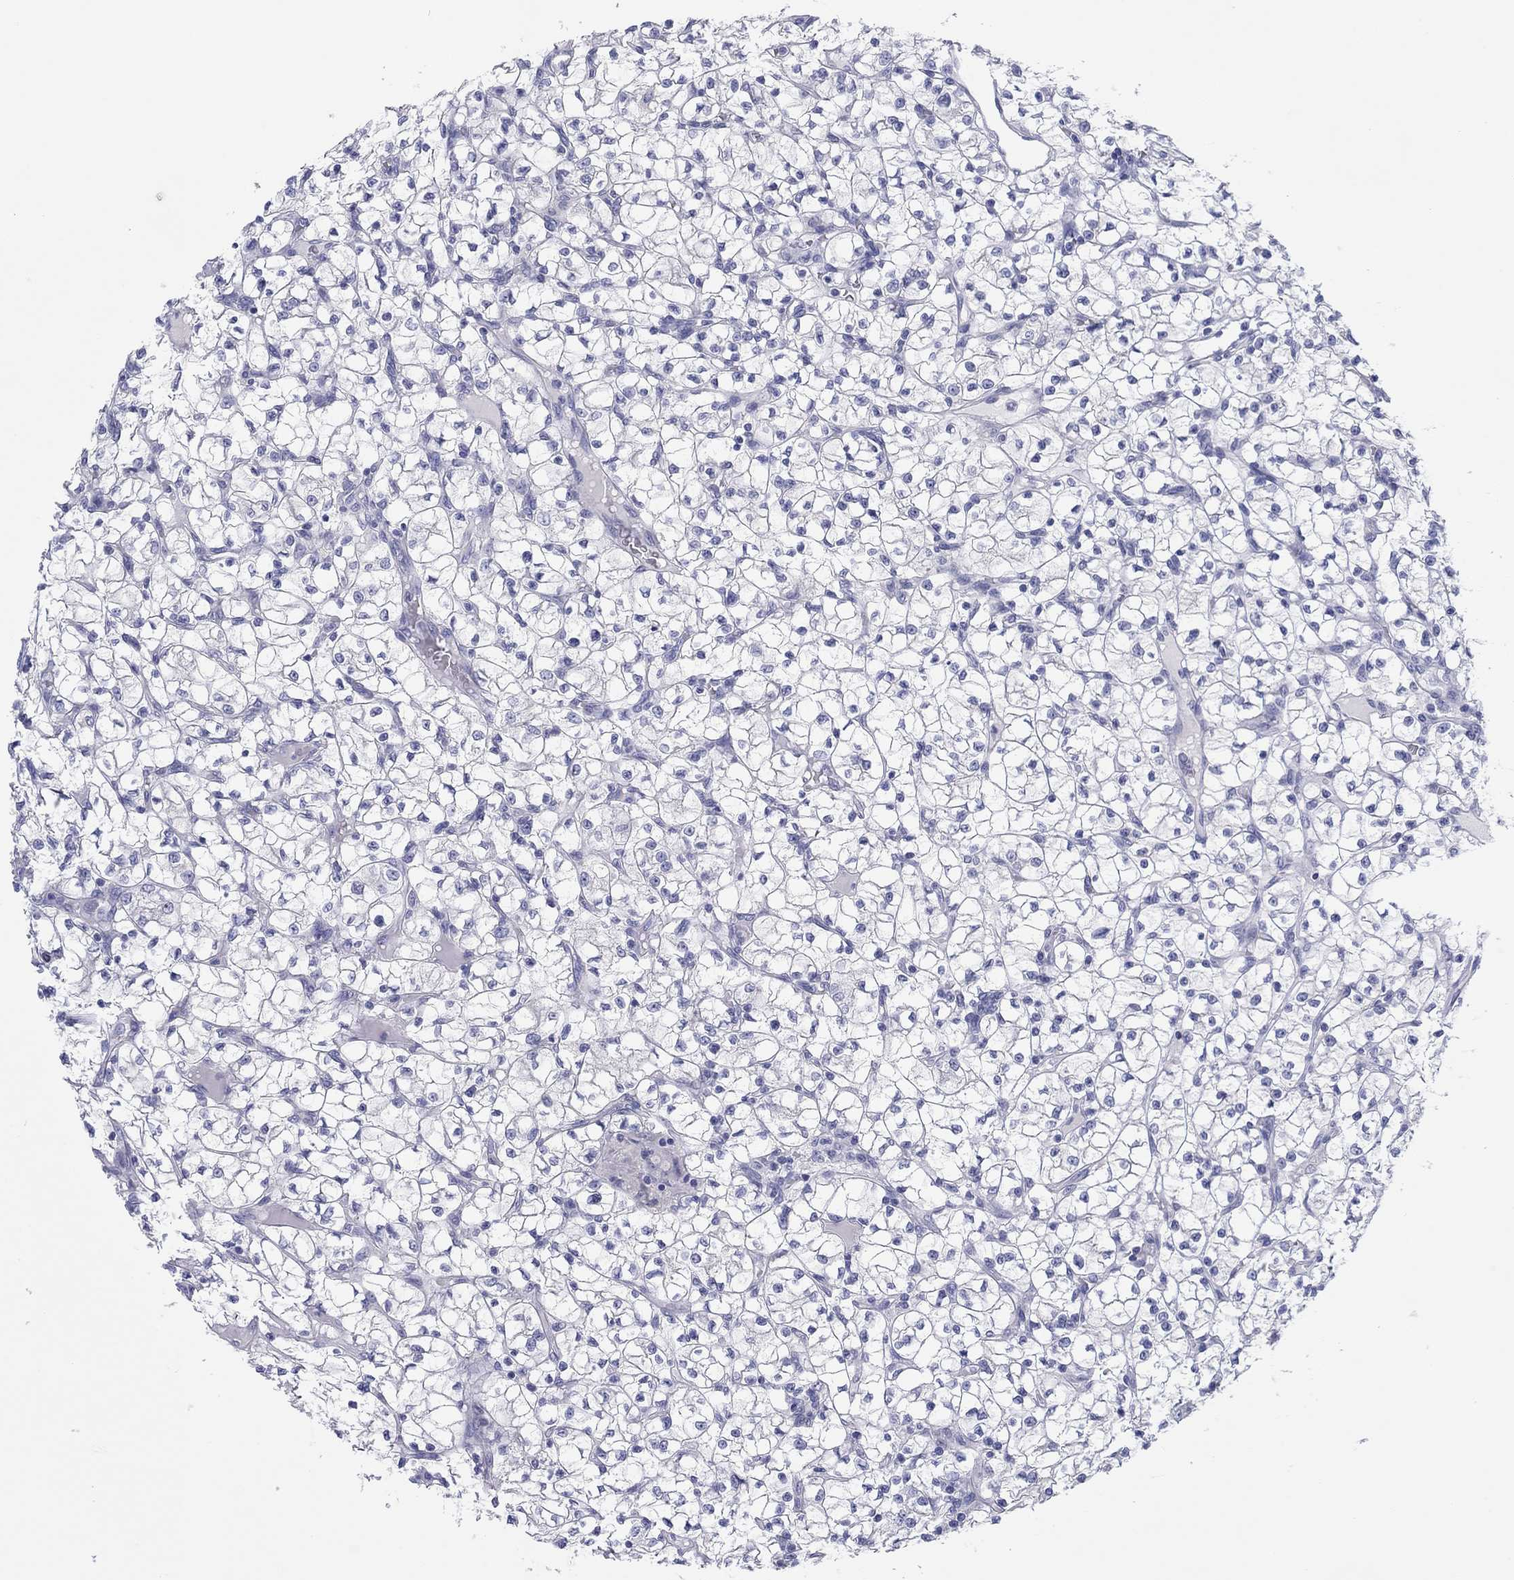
{"staining": {"intensity": "negative", "quantity": "none", "location": "none"}, "tissue": "renal cancer", "cell_type": "Tumor cells", "image_type": "cancer", "snomed": [{"axis": "morphology", "description": "Adenocarcinoma, NOS"}, {"axis": "topography", "description": "Kidney"}], "caption": "IHC photomicrograph of human adenocarcinoma (renal) stained for a protein (brown), which displays no positivity in tumor cells.", "gene": "ERICH3", "patient": {"sex": "female", "age": 64}}